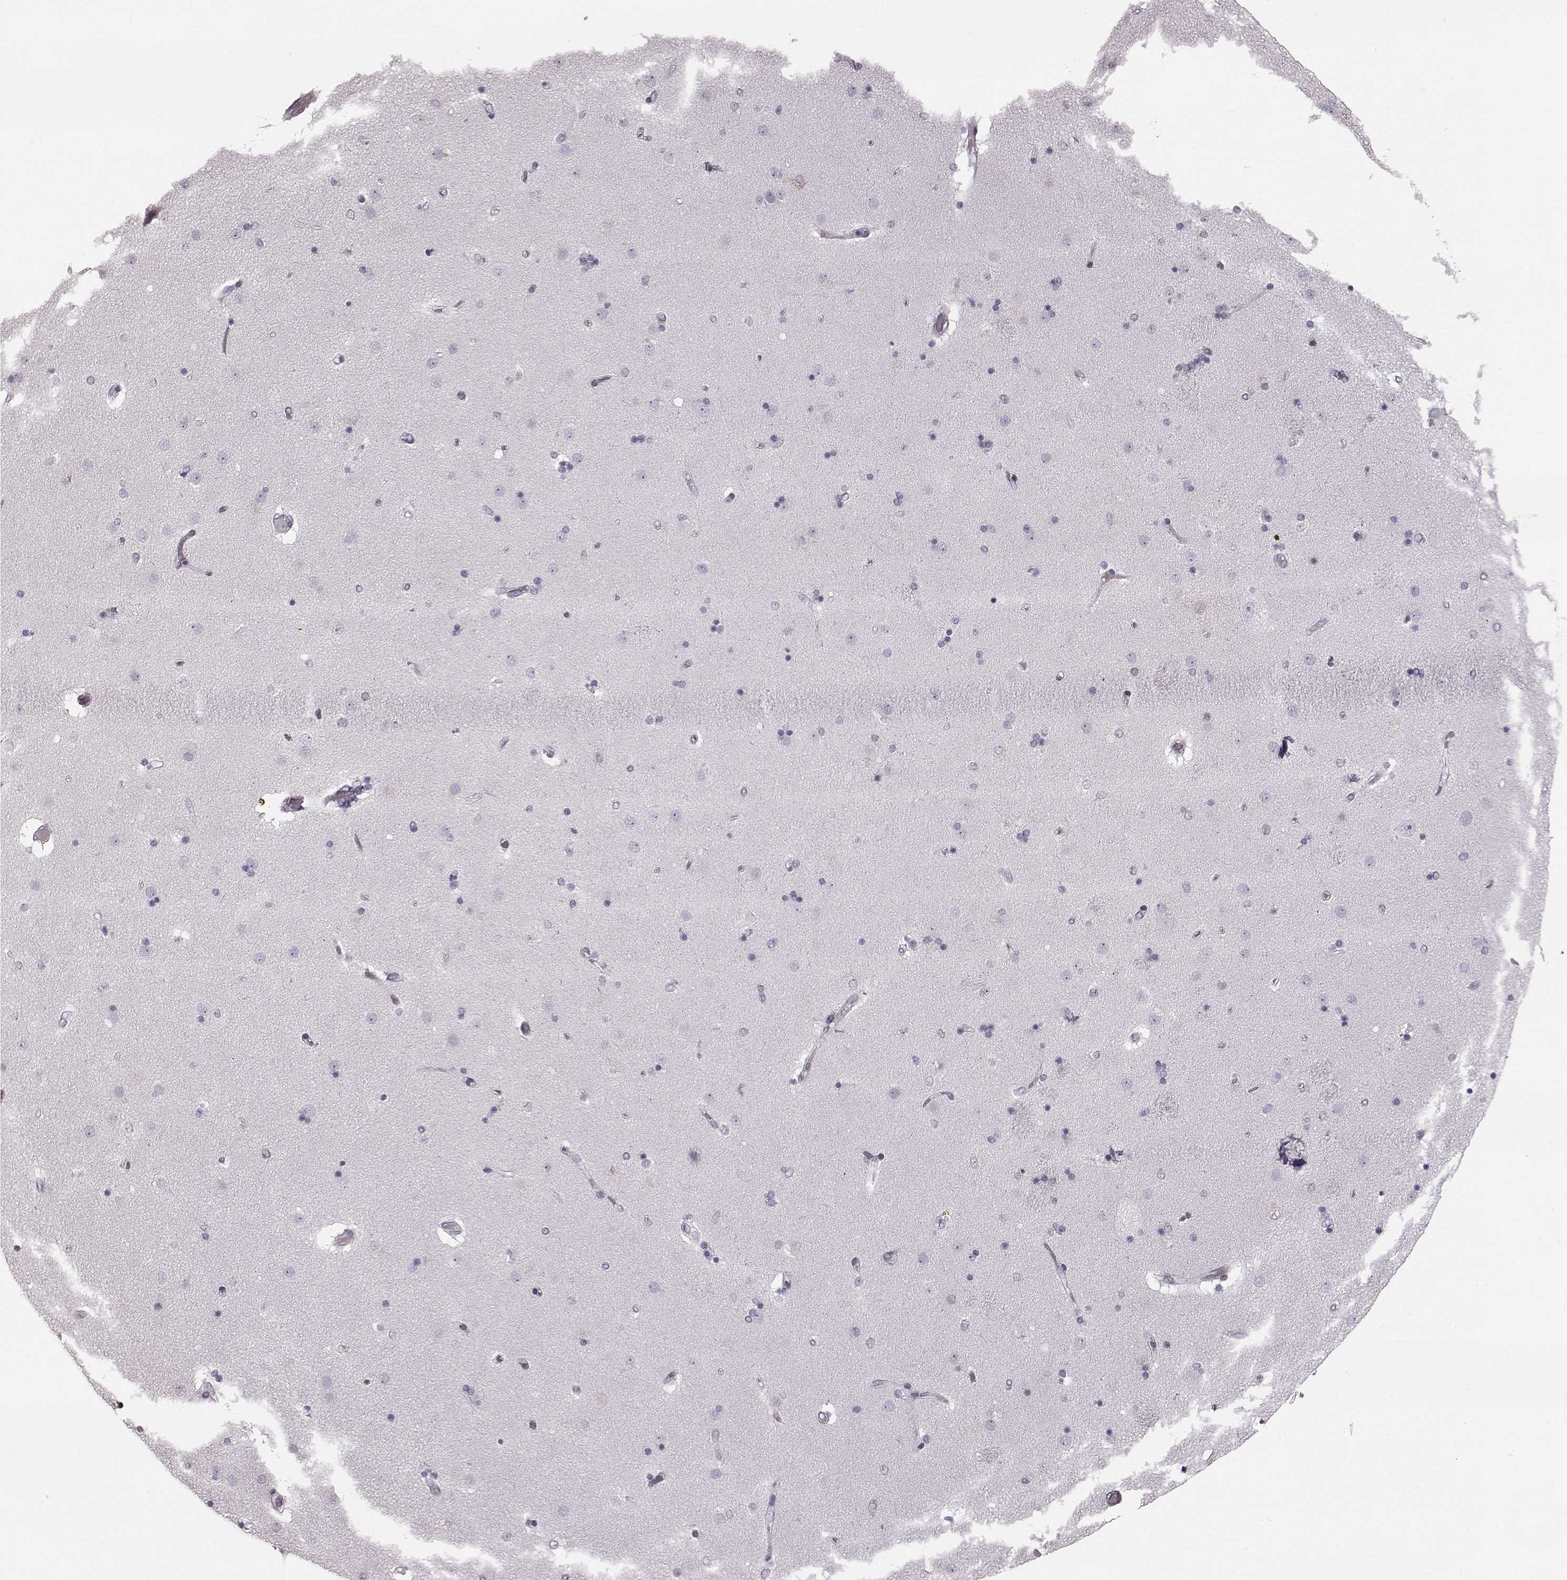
{"staining": {"intensity": "negative", "quantity": "none", "location": "none"}, "tissue": "caudate", "cell_type": "Glial cells", "image_type": "normal", "snomed": [{"axis": "morphology", "description": "Normal tissue, NOS"}, {"axis": "topography", "description": "Lateral ventricle wall"}], "caption": "Immunohistochemical staining of normal caudate demonstrates no significant staining in glial cells.", "gene": "TCHHL1", "patient": {"sex": "female", "age": 71}}